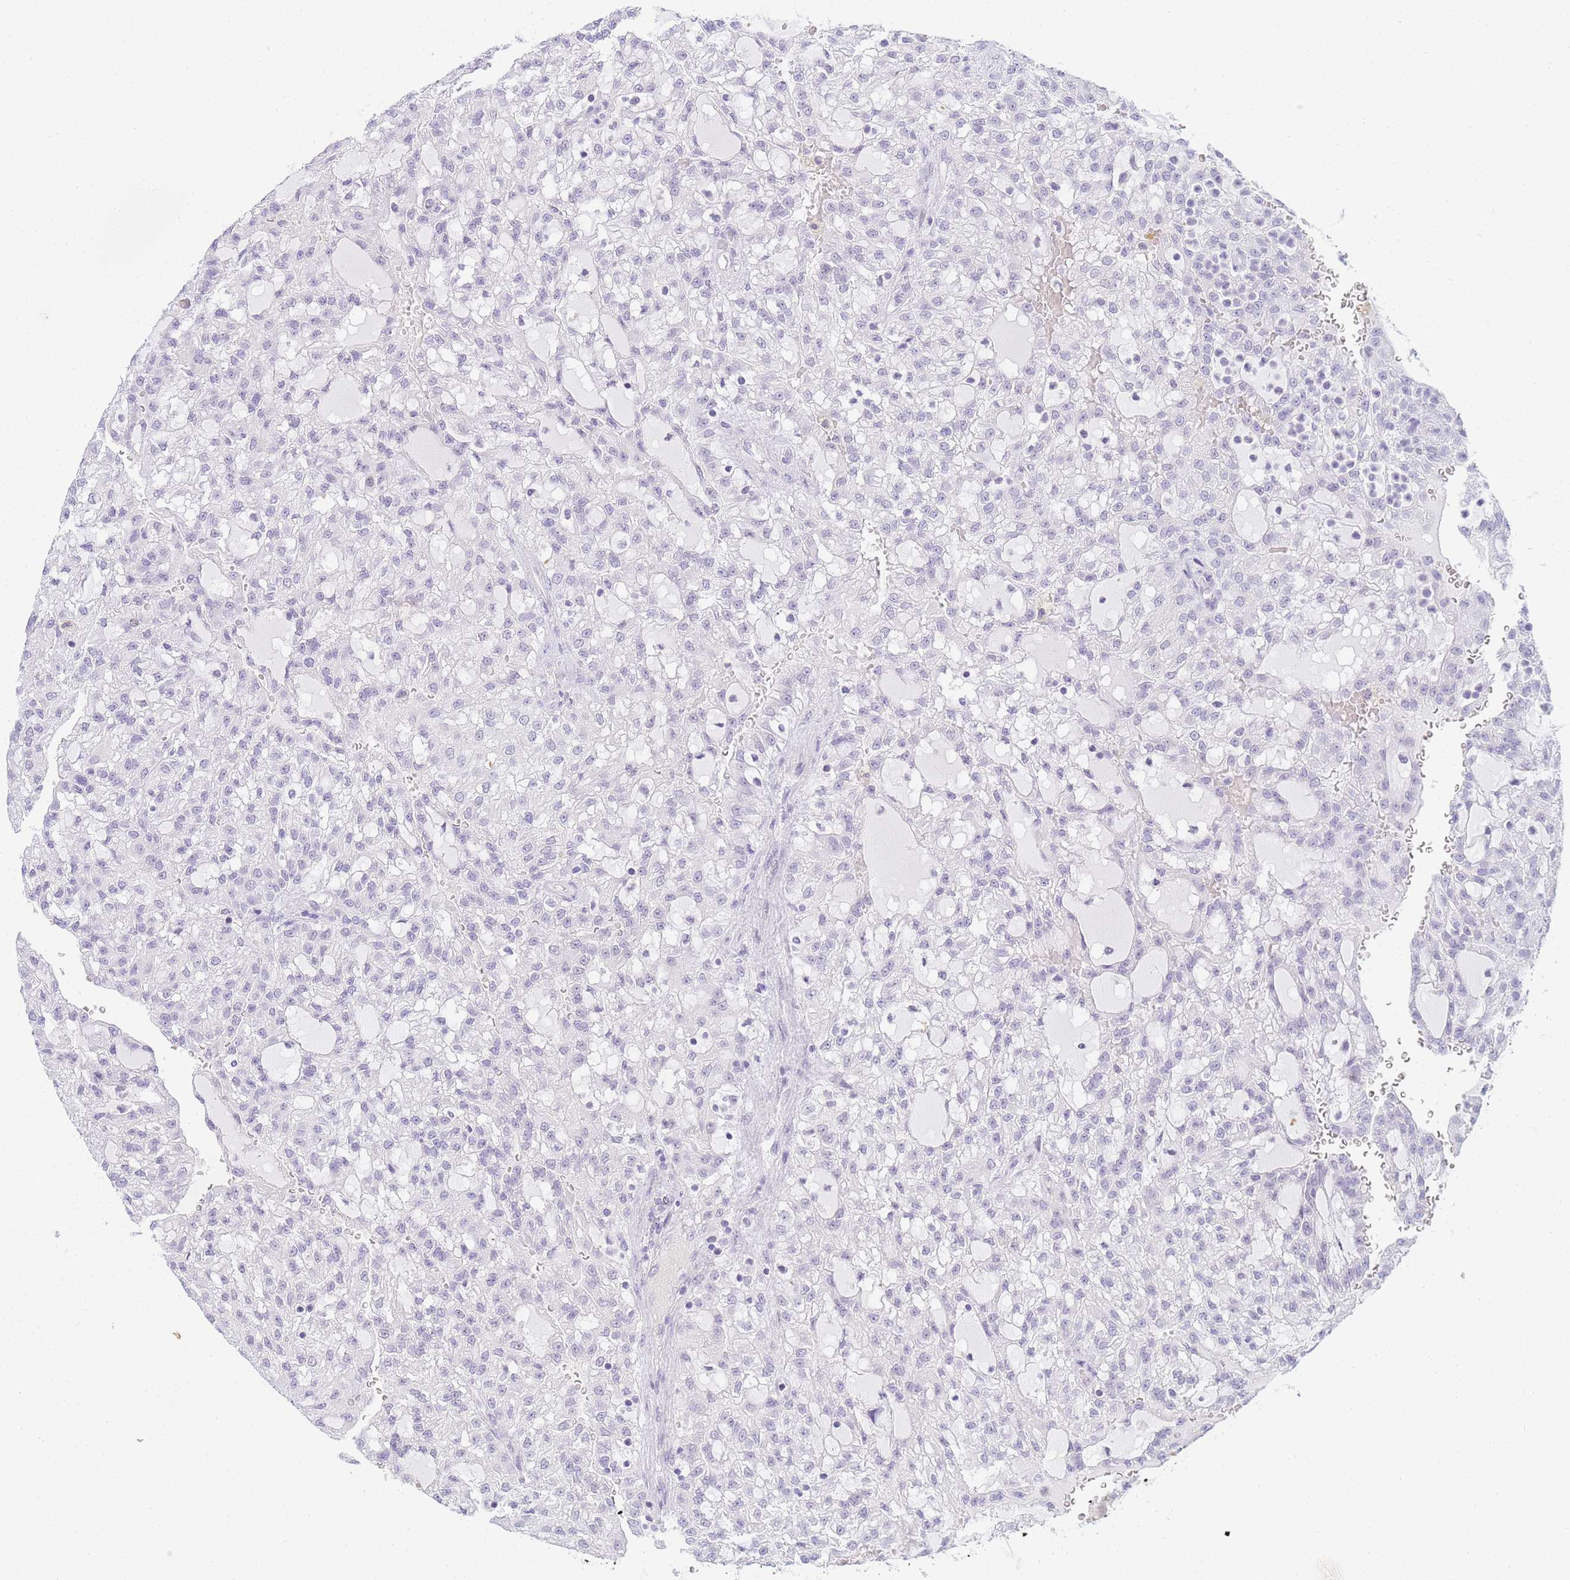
{"staining": {"intensity": "negative", "quantity": "none", "location": "none"}, "tissue": "renal cancer", "cell_type": "Tumor cells", "image_type": "cancer", "snomed": [{"axis": "morphology", "description": "Adenocarcinoma, NOS"}, {"axis": "topography", "description": "Kidney"}], "caption": "Renal cancer was stained to show a protein in brown. There is no significant positivity in tumor cells.", "gene": "SNX20", "patient": {"sex": "male", "age": 63}}